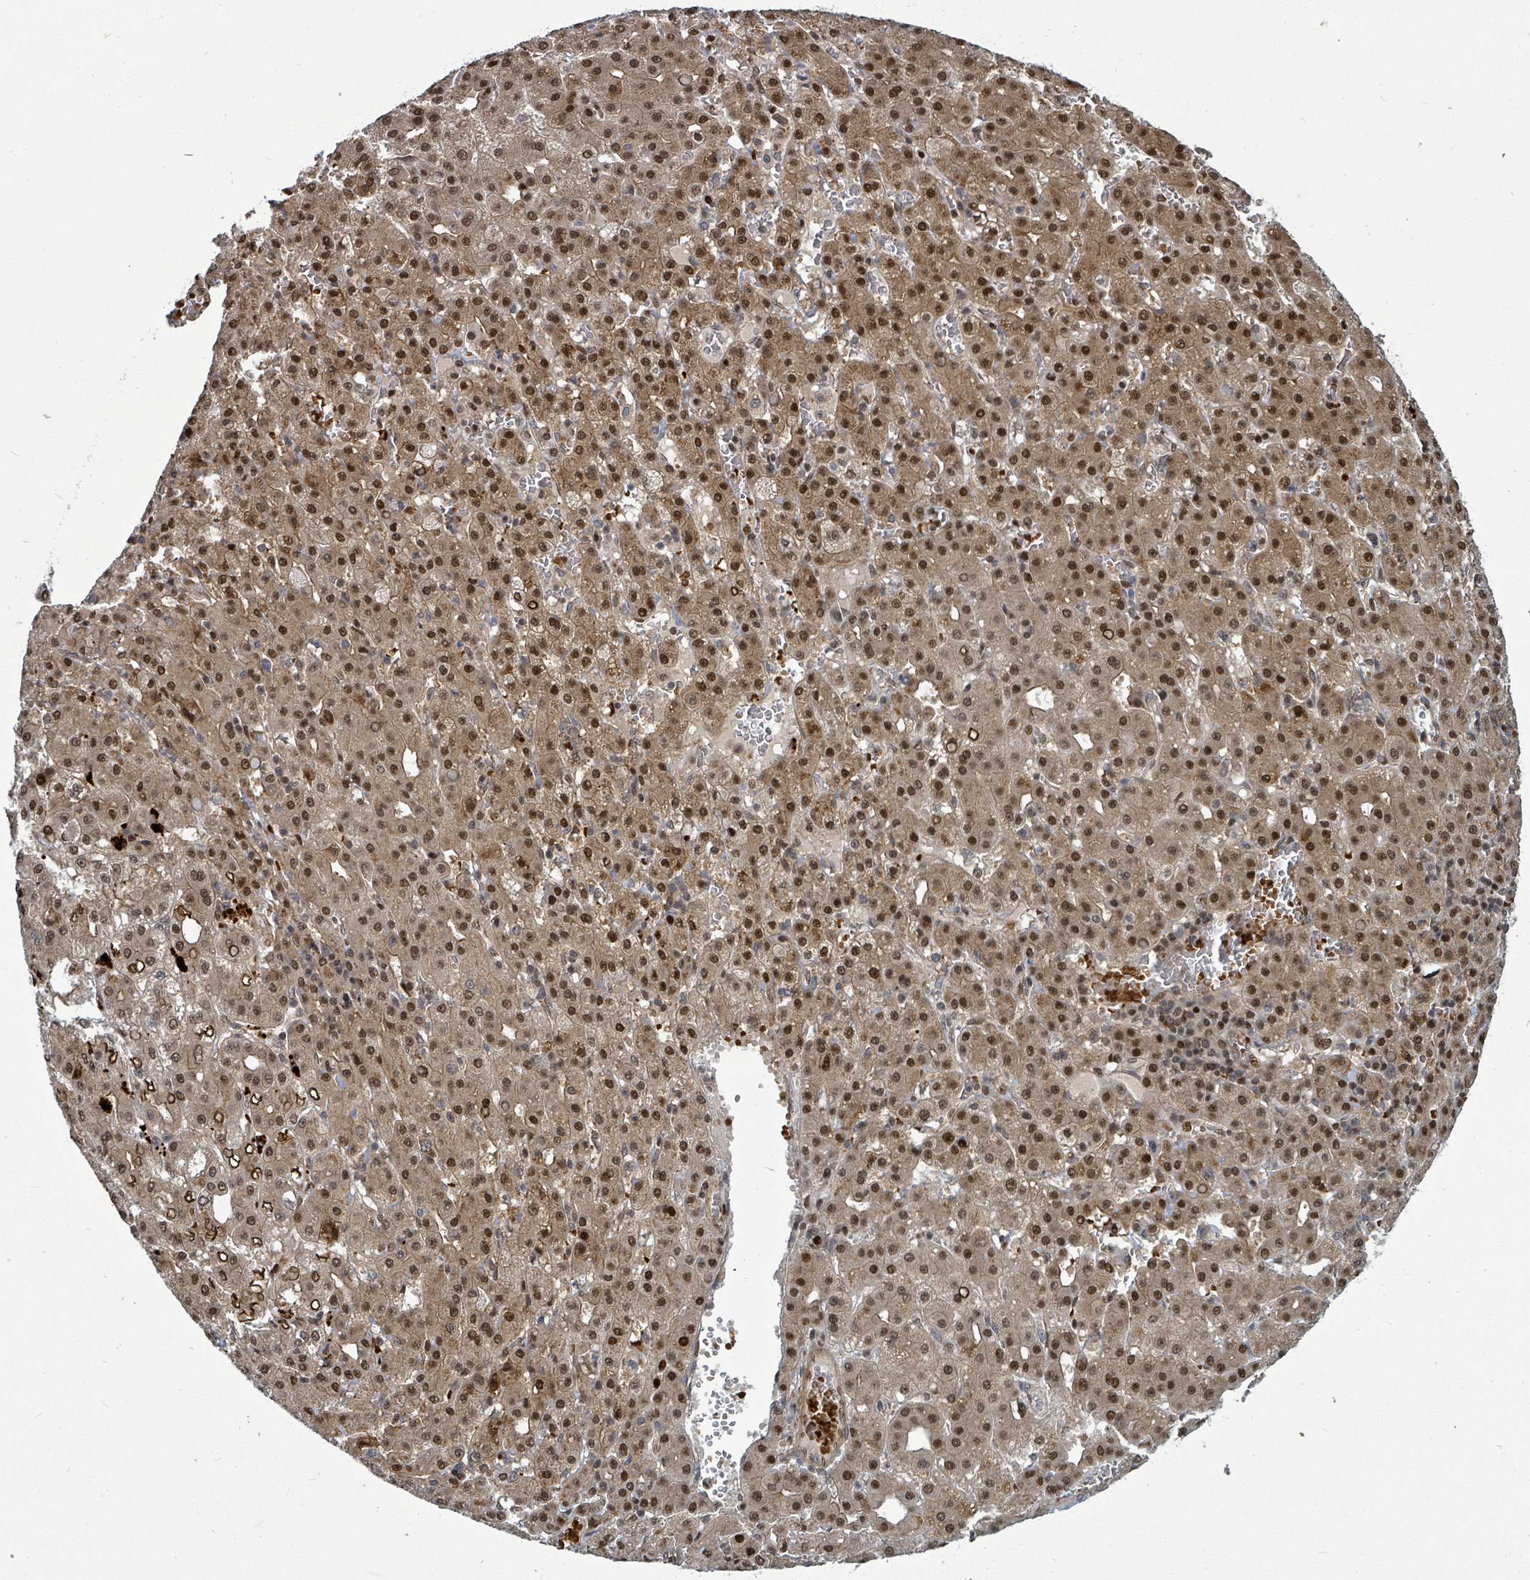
{"staining": {"intensity": "strong", "quantity": ">75%", "location": "cytoplasmic/membranous,nuclear"}, "tissue": "liver cancer", "cell_type": "Tumor cells", "image_type": "cancer", "snomed": [{"axis": "morphology", "description": "Carcinoma, Hepatocellular, NOS"}, {"axis": "topography", "description": "Liver"}], "caption": "There is high levels of strong cytoplasmic/membranous and nuclear positivity in tumor cells of hepatocellular carcinoma (liver), as demonstrated by immunohistochemical staining (brown color).", "gene": "TRDMT1", "patient": {"sex": "male", "age": 65}}